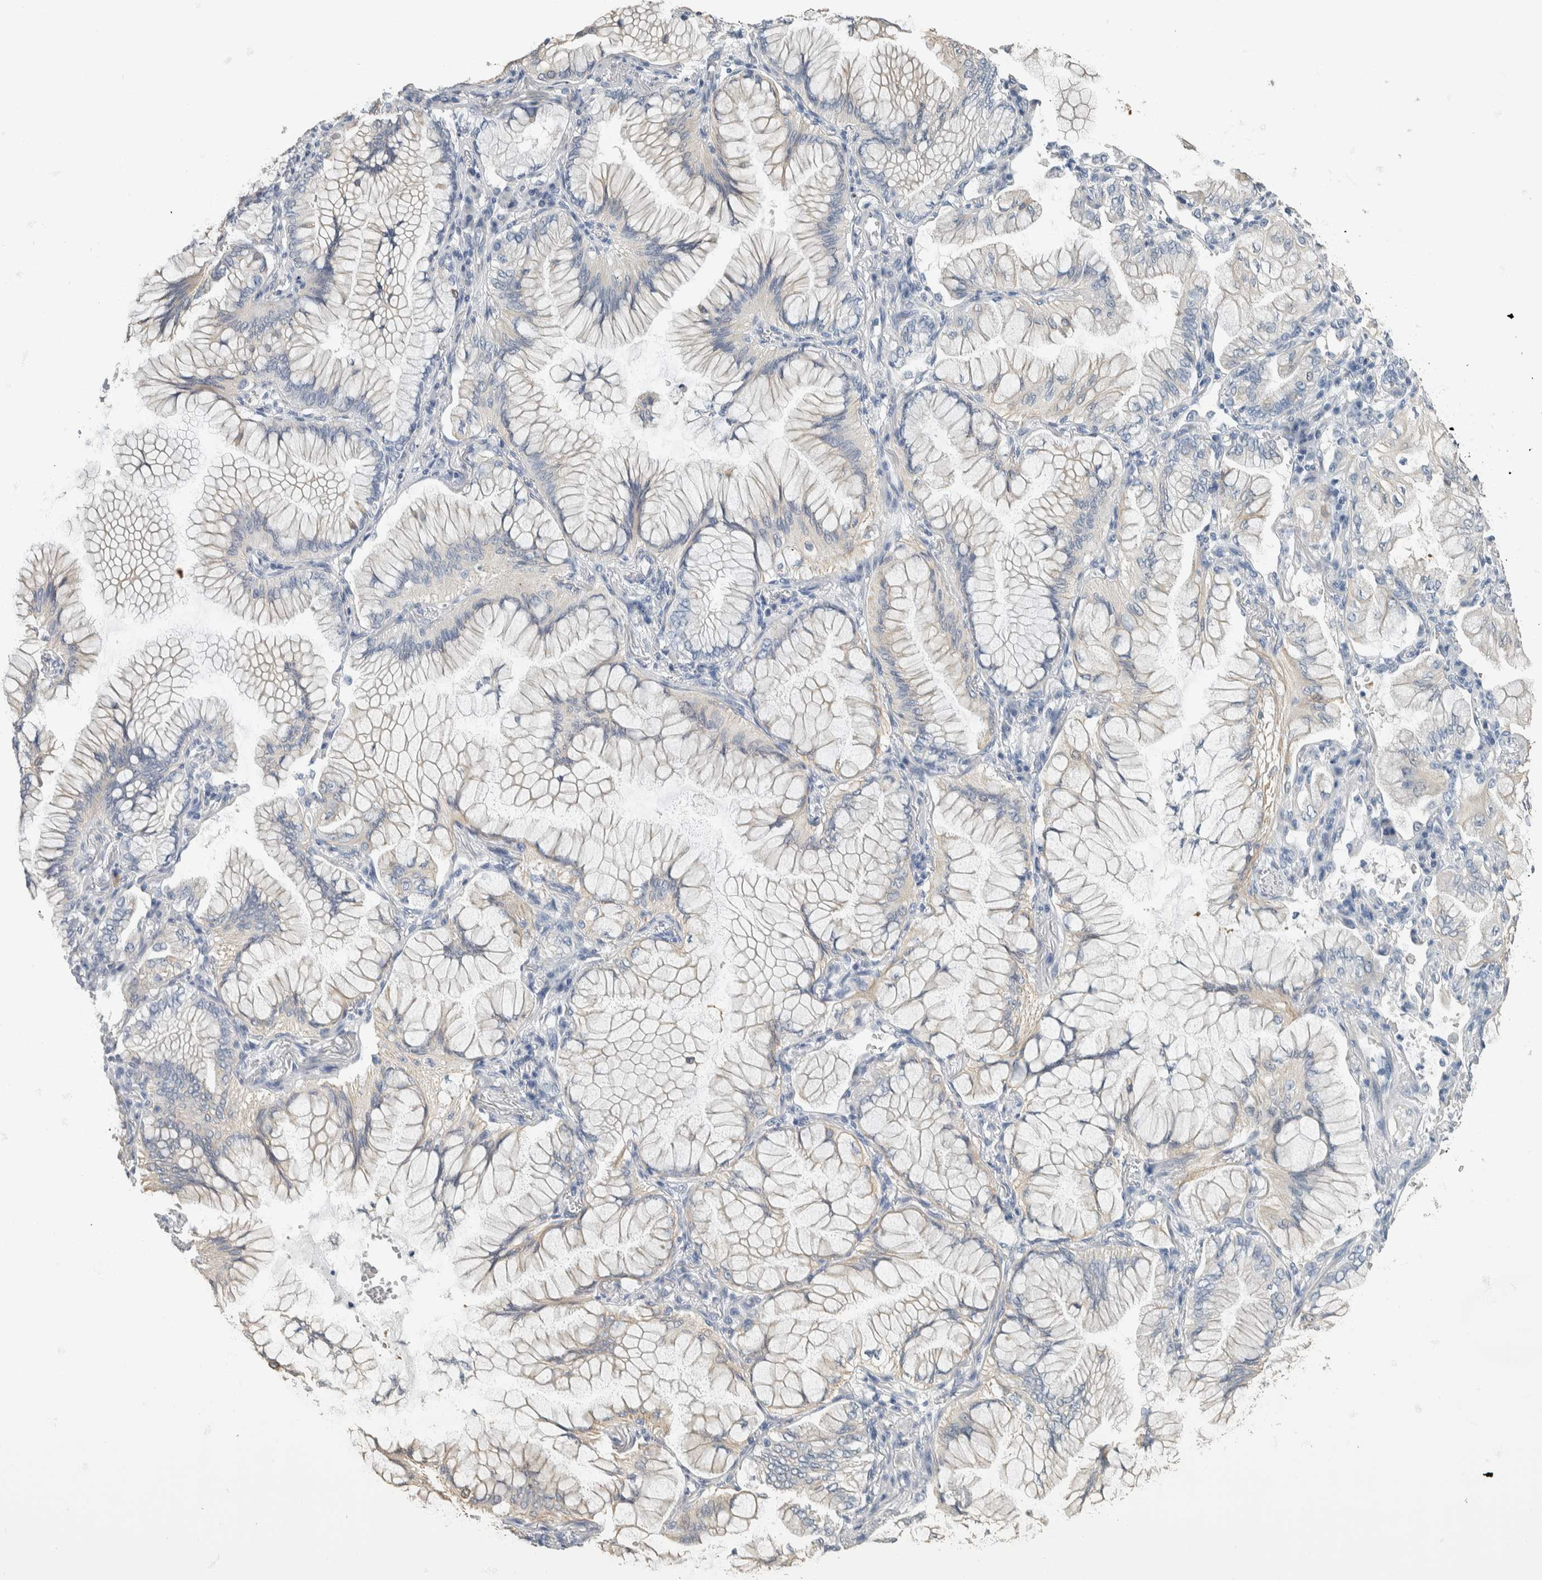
{"staining": {"intensity": "negative", "quantity": "none", "location": "none"}, "tissue": "lung cancer", "cell_type": "Tumor cells", "image_type": "cancer", "snomed": [{"axis": "morphology", "description": "Adenocarcinoma, NOS"}, {"axis": "topography", "description": "Lung"}], "caption": "An image of human adenocarcinoma (lung) is negative for staining in tumor cells. Brightfield microscopy of IHC stained with DAB (3,3'-diaminobenzidine) (brown) and hematoxylin (blue), captured at high magnification.", "gene": "NEFM", "patient": {"sex": "female", "age": 70}}